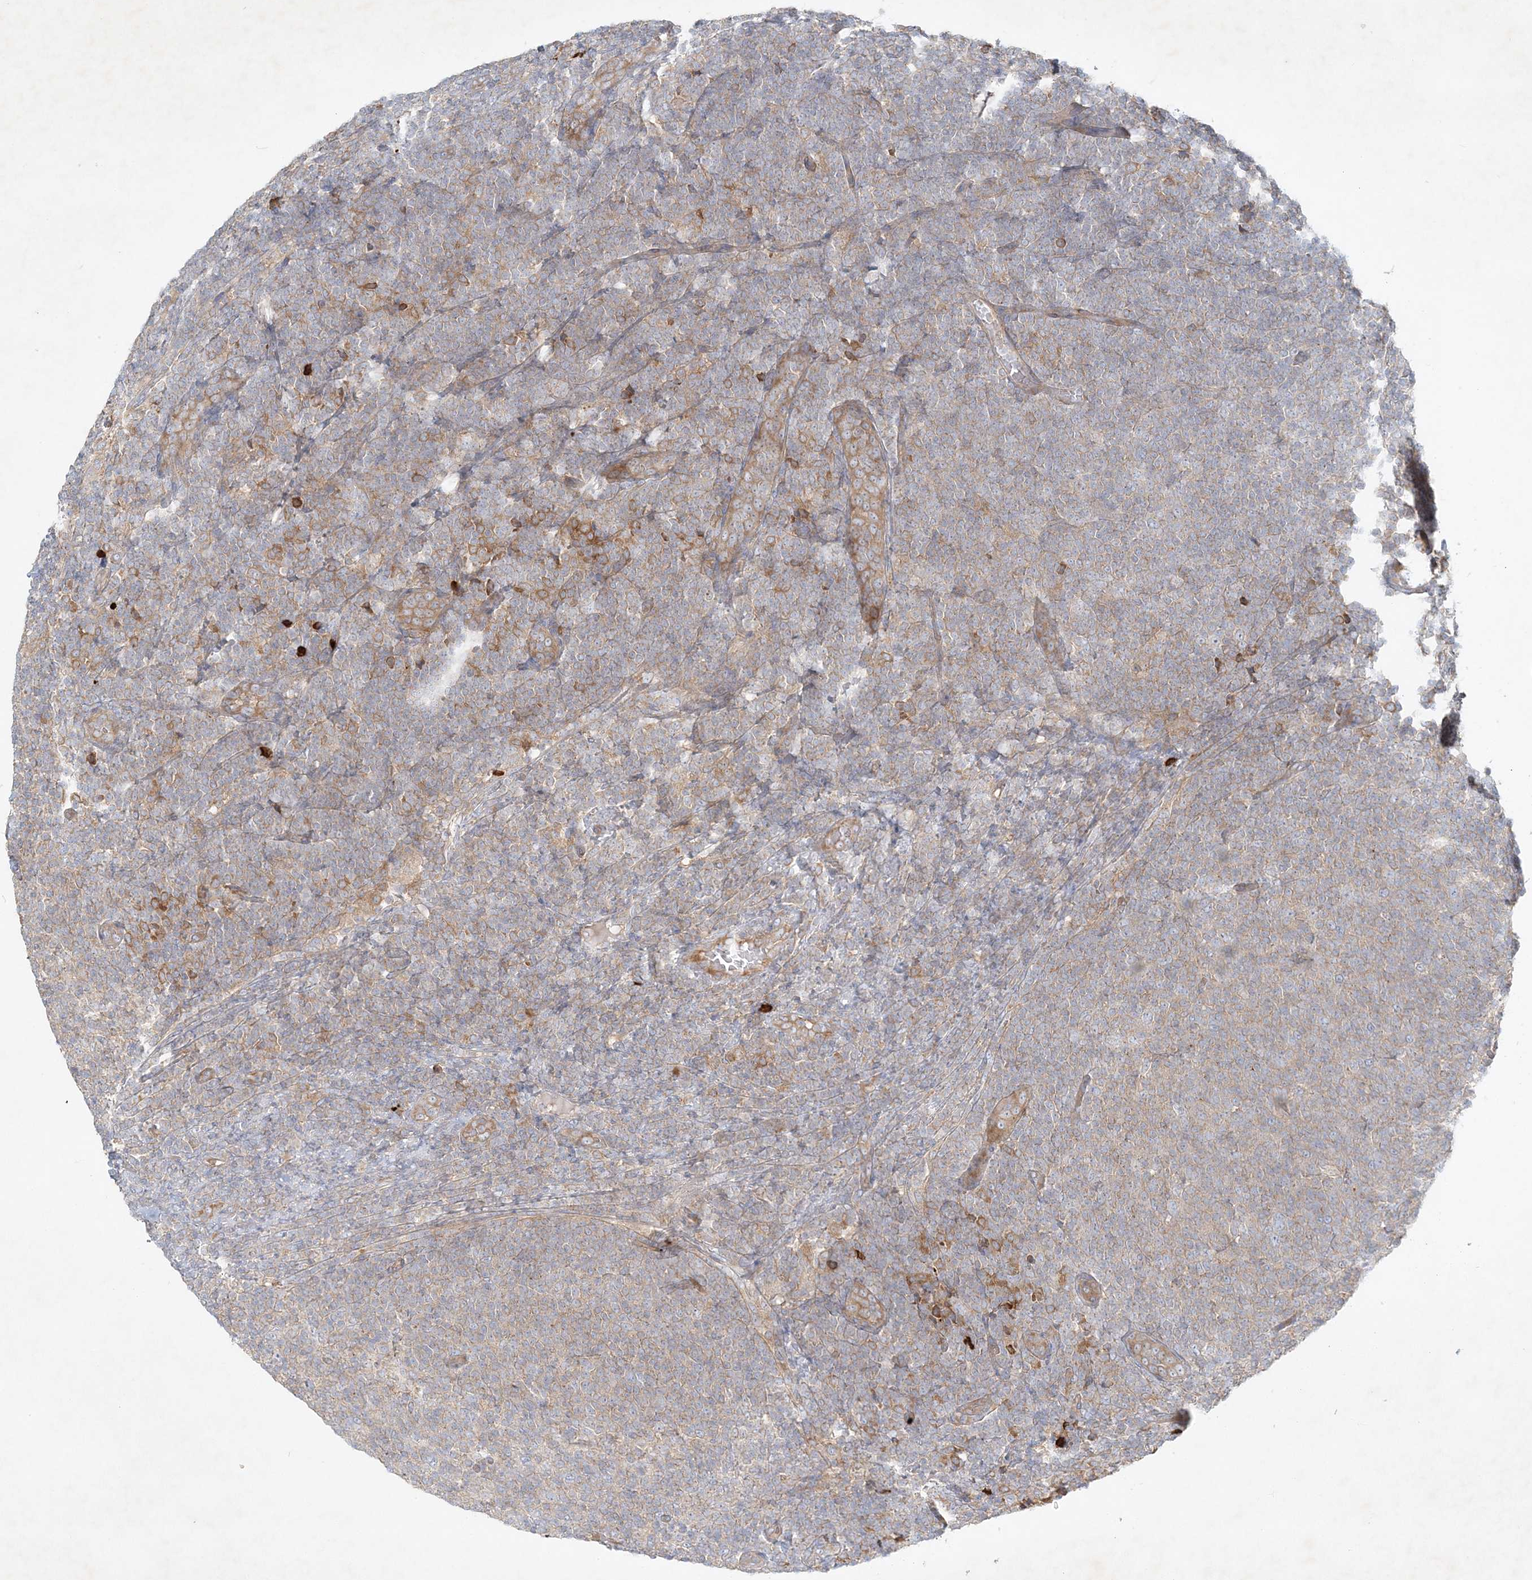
{"staining": {"intensity": "weak", "quantity": ">75%", "location": "cytoplasmic/membranous"}, "tissue": "lymphoma", "cell_type": "Tumor cells", "image_type": "cancer", "snomed": [{"axis": "morphology", "description": "Malignant lymphoma, non-Hodgkin's type, Low grade"}, {"axis": "topography", "description": "Lymph node"}], "caption": "Brown immunohistochemical staining in lymphoma demonstrates weak cytoplasmic/membranous positivity in approximately >75% of tumor cells.", "gene": "STK11IP", "patient": {"sex": "male", "age": 66}}